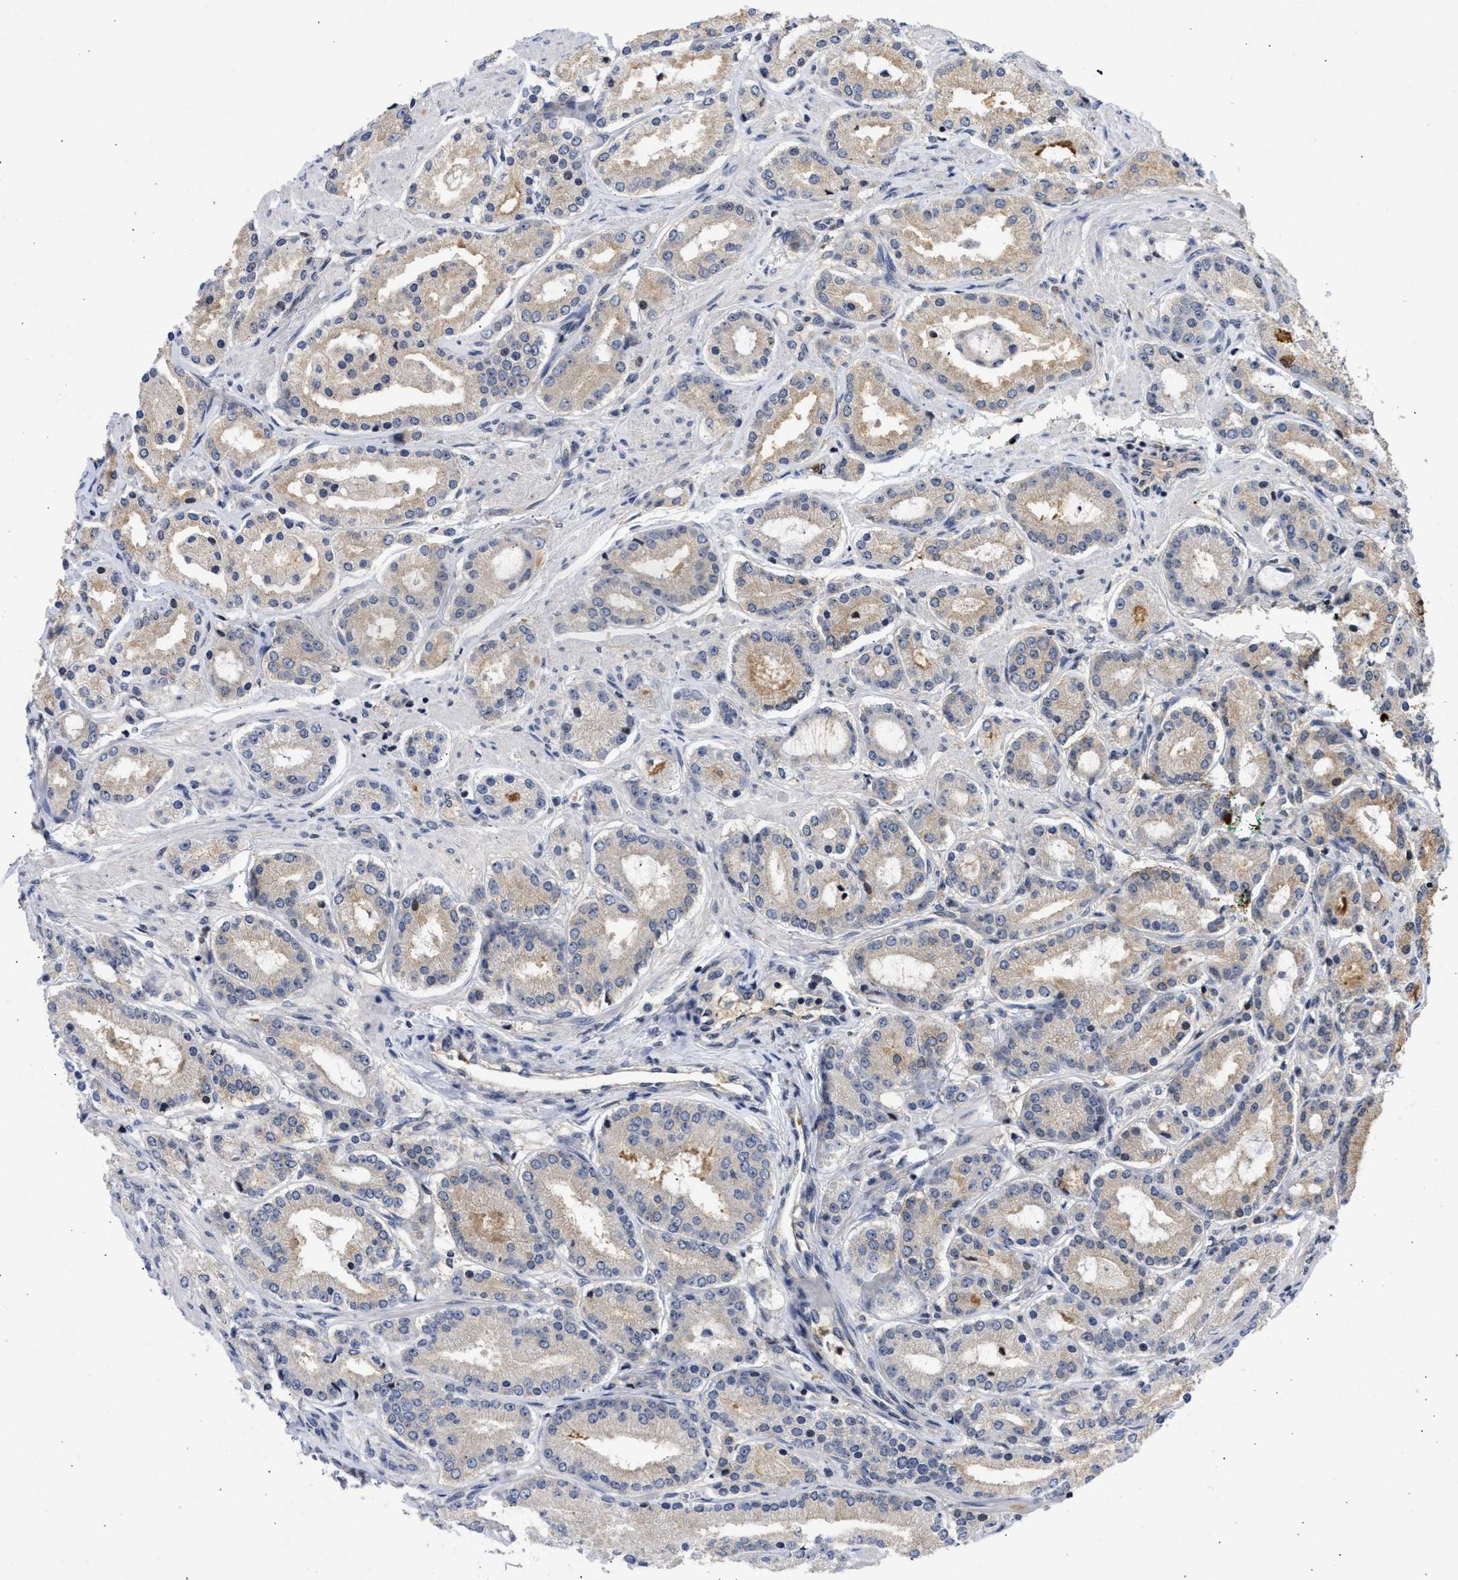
{"staining": {"intensity": "weak", "quantity": "<25%", "location": "cytoplasmic/membranous"}, "tissue": "prostate cancer", "cell_type": "Tumor cells", "image_type": "cancer", "snomed": [{"axis": "morphology", "description": "Adenocarcinoma, Low grade"}, {"axis": "topography", "description": "Prostate"}], "caption": "An image of human prostate cancer (low-grade adenocarcinoma) is negative for staining in tumor cells. (DAB immunohistochemistry (IHC), high magnification).", "gene": "ENSG00000142539", "patient": {"sex": "male", "age": 63}}